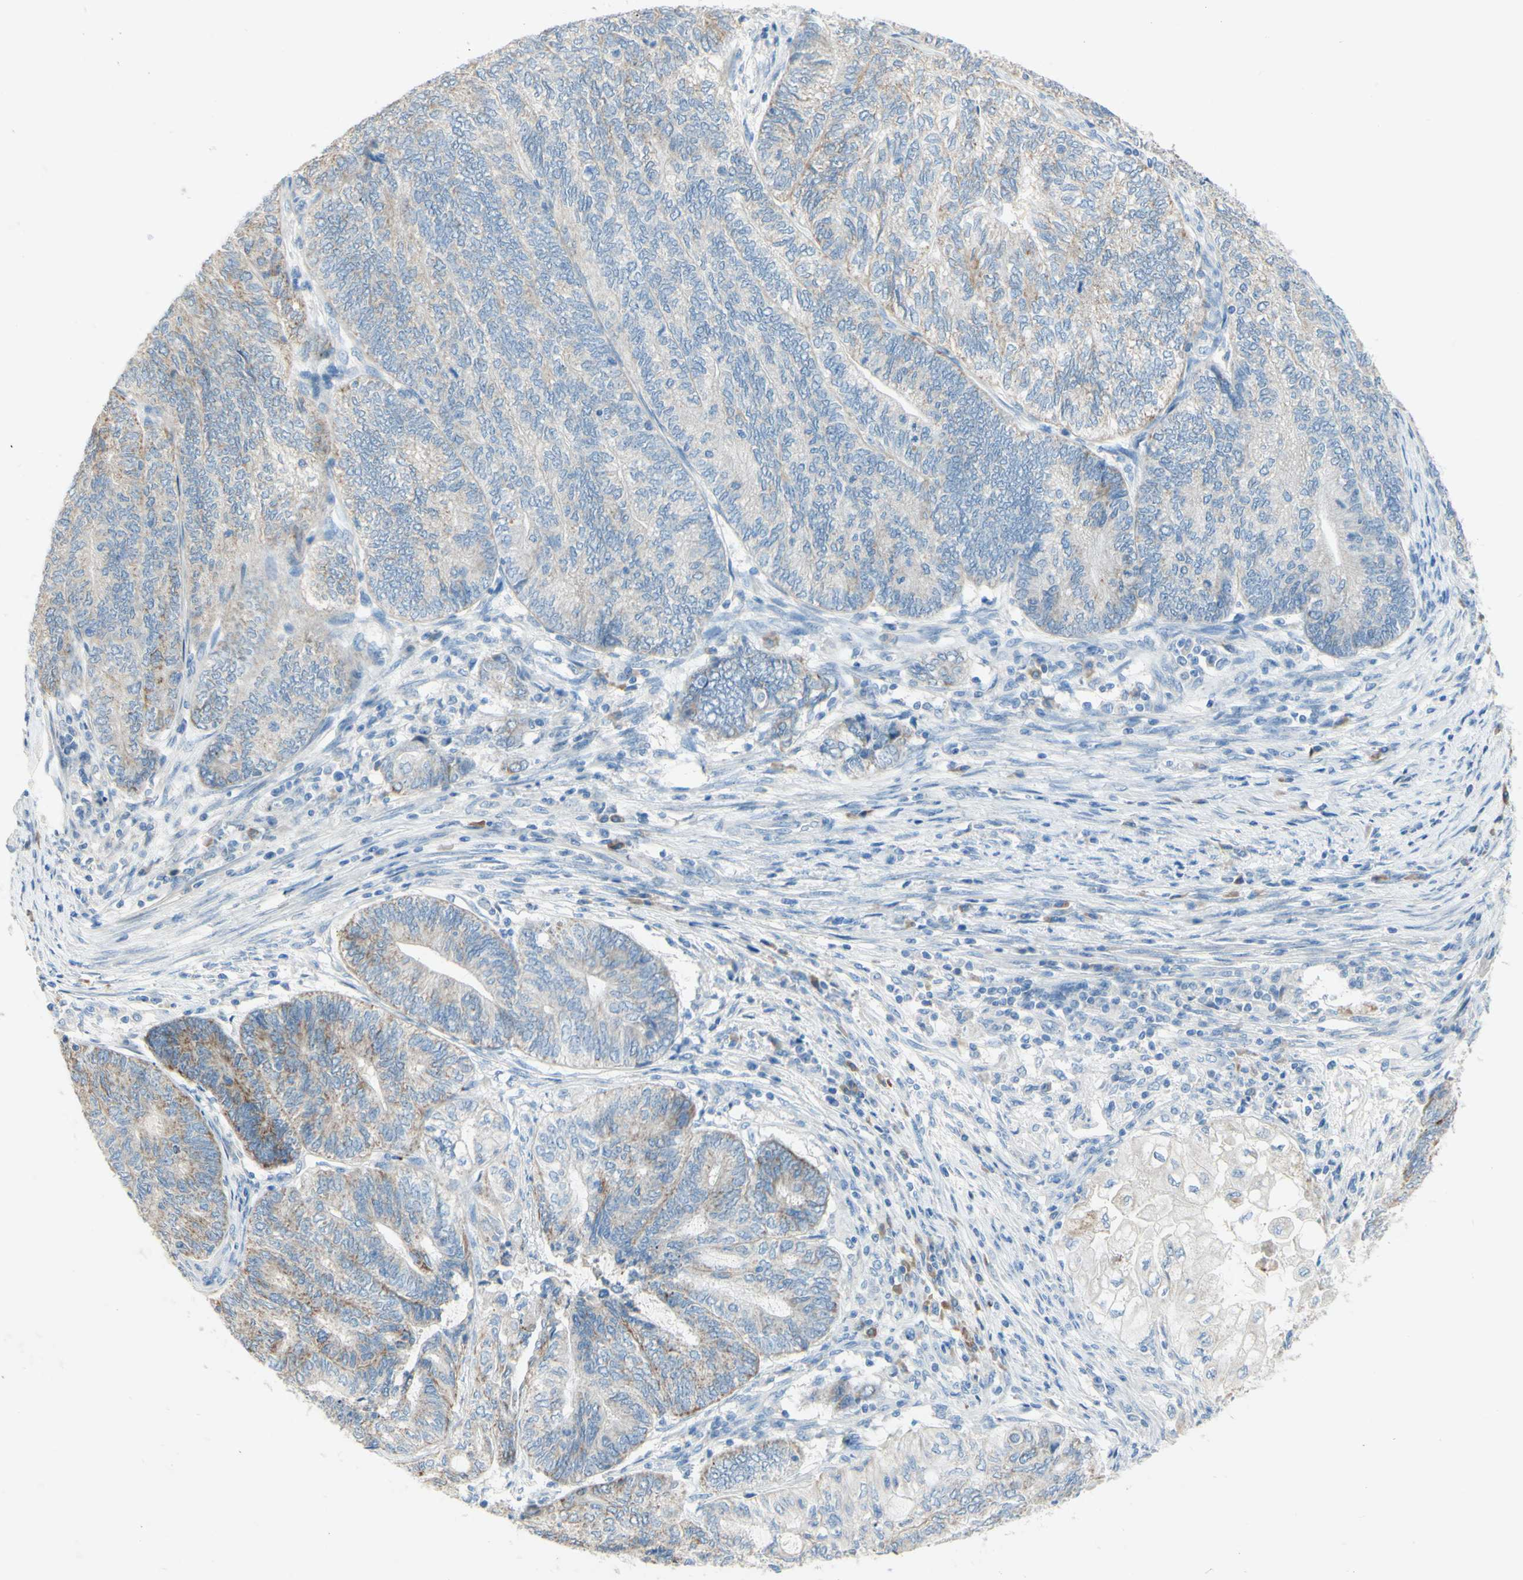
{"staining": {"intensity": "moderate", "quantity": "<25%", "location": "cytoplasmic/membranous"}, "tissue": "endometrial cancer", "cell_type": "Tumor cells", "image_type": "cancer", "snomed": [{"axis": "morphology", "description": "Adenocarcinoma, NOS"}, {"axis": "topography", "description": "Uterus"}, {"axis": "topography", "description": "Endometrium"}], "caption": "The image shows a brown stain indicating the presence of a protein in the cytoplasmic/membranous of tumor cells in endometrial cancer. (brown staining indicates protein expression, while blue staining denotes nuclei).", "gene": "ACADL", "patient": {"sex": "female", "age": 70}}